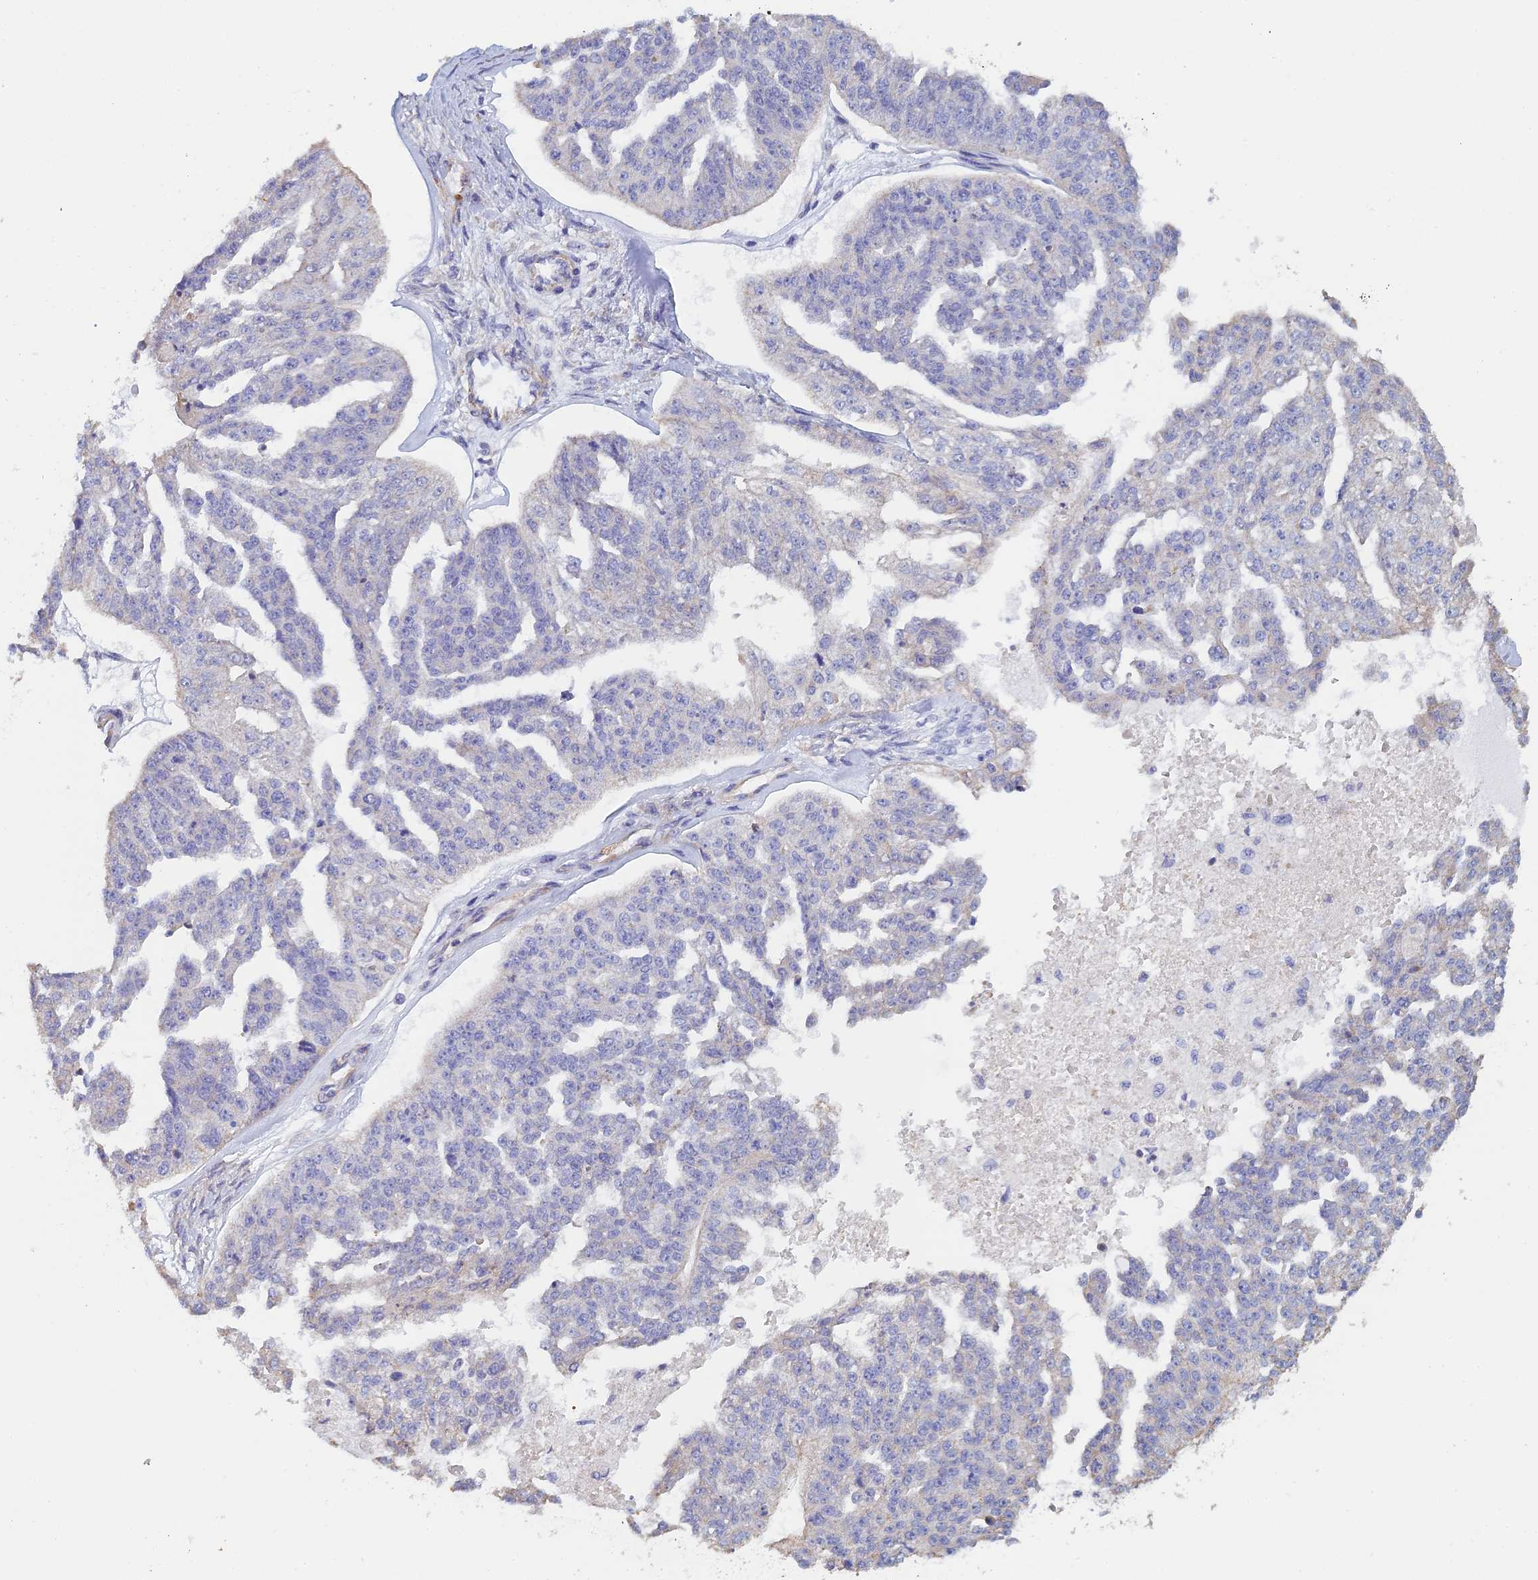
{"staining": {"intensity": "negative", "quantity": "none", "location": "none"}, "tissue": "ovarian cancer", "cell_type": "Tumor cells", "image_type": "cancer", "snomed": [{"axis": "morphology", "description": "Cystadenocarcinoma, serous, NOS"}, {"axis": "topography", "description": "Ovary"}], "caption": "Immunohistochemistry (IHC) histopathology image of neoplastic tissue: human ovarian cancer stained with DAB displays no significant protein positivity in tumor cells.", "gene": "PCDHA5", "patient": {"sex": "female", "age": 58}}